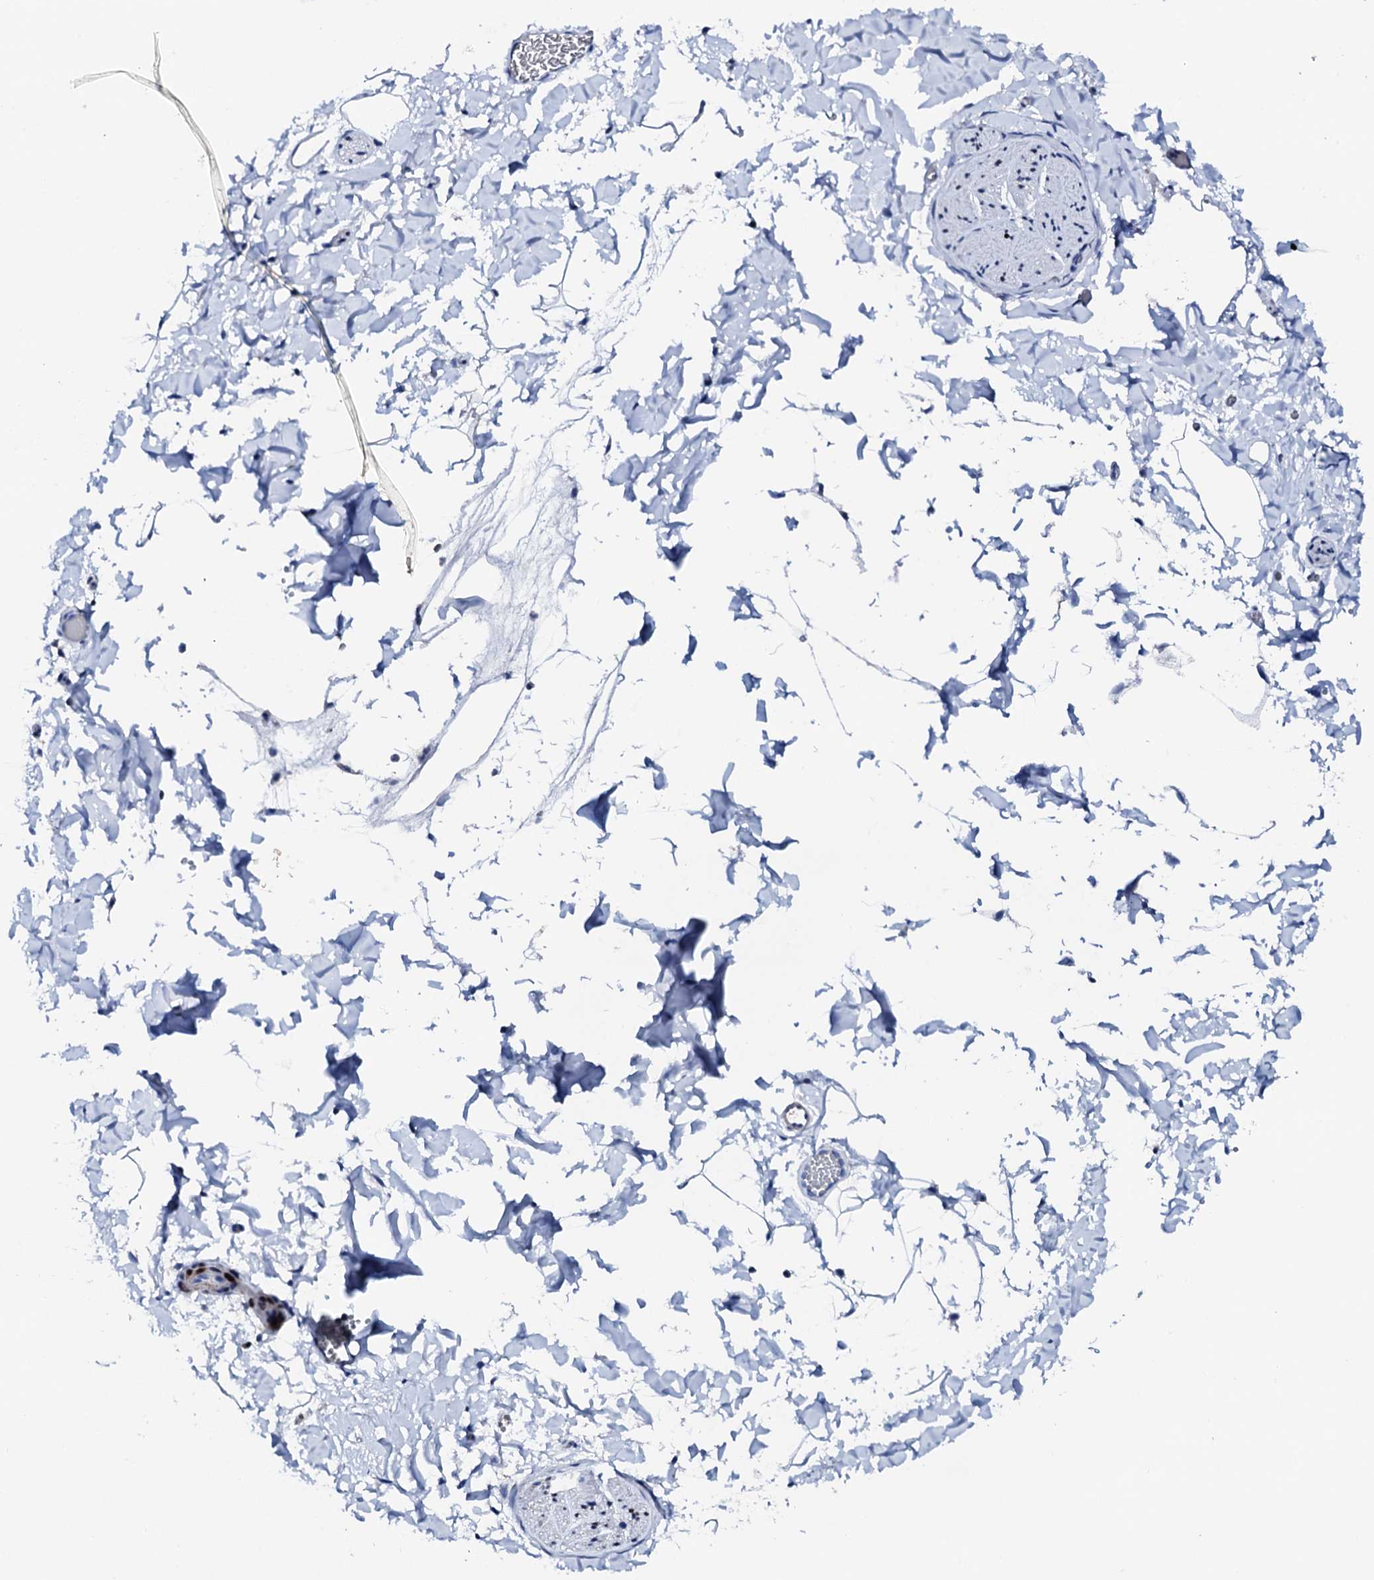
{"staining": {"intensity": "negative", "quantity": "none", "location": "none"}, "tissue": "adipose tissue", "cell_type": "Adipocytes", "image_type": "normal", "snomed": [{"axis": "morphology", "description": "Normal tissue, NOS"}, {"axis": "topography", "description": "Gallbladder"}, {"axis": "topography", "description": "Peripheral nerve tissue"}], "caption": "This is an immunohistochemistry photomicrograph of unremarkable human adipose tissue. There is no expression in adipocytes.", "gene": "NRIP2", "patient": {"sex": "male", "age": 38}}